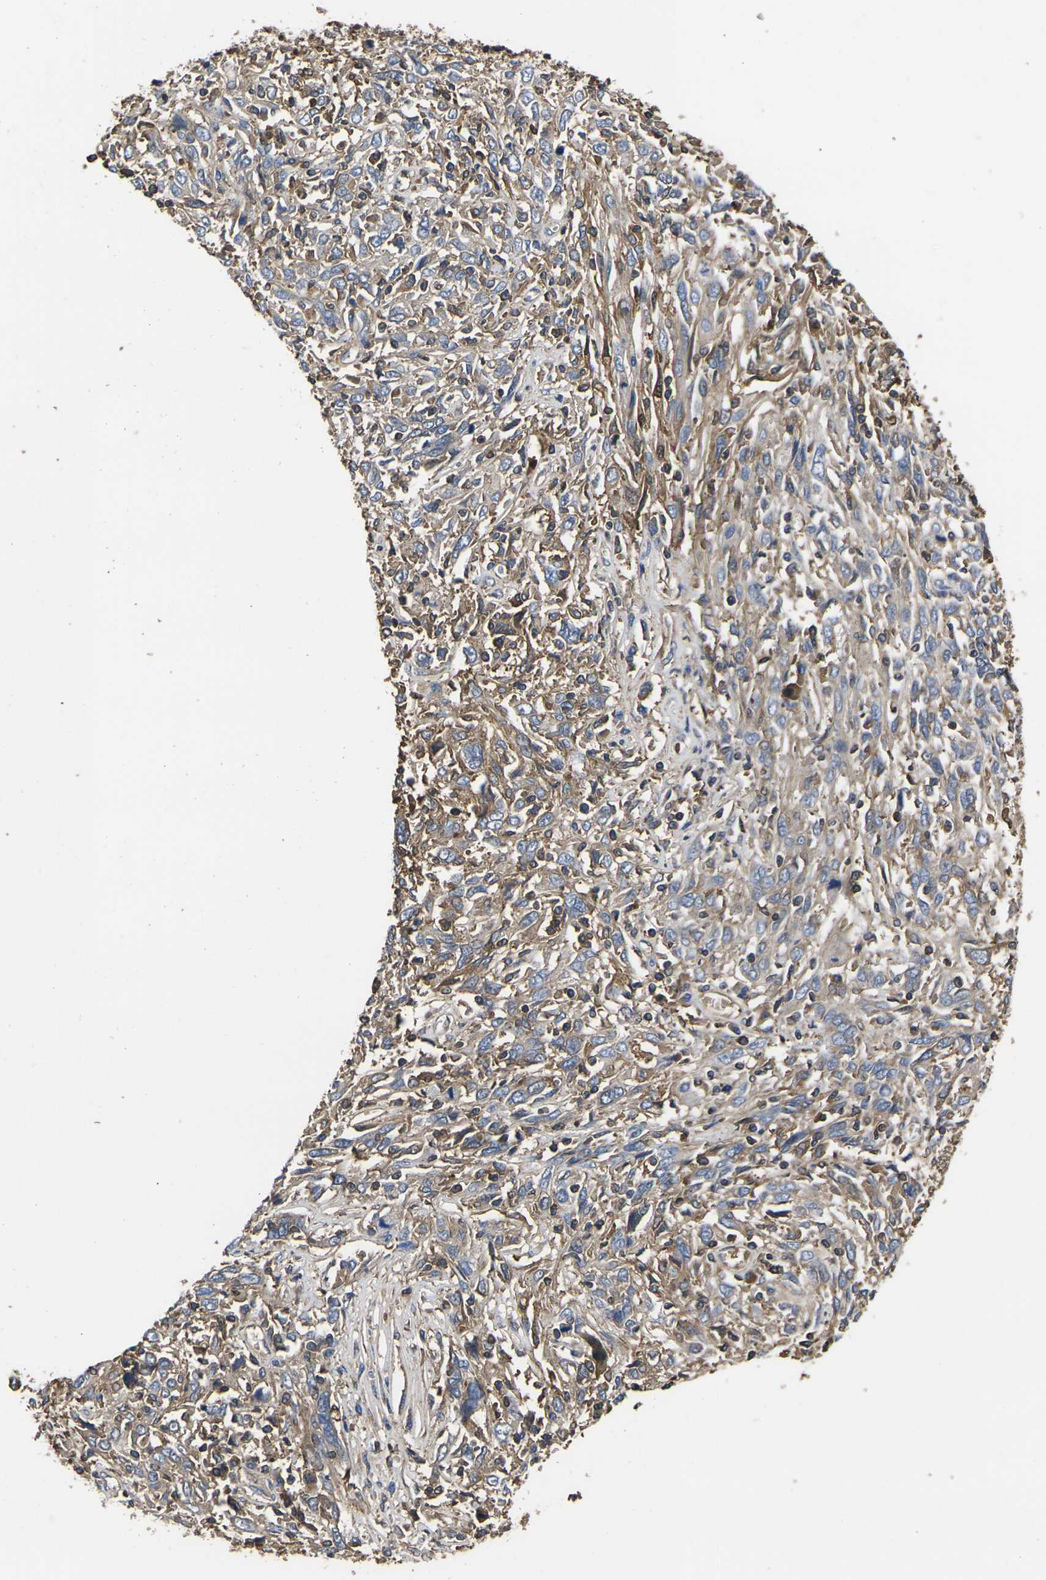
{"staining": {"intensity": "moderate", "quantity": "25%-75%", "location": "cytoplasmic/membranous"}, "tissue": "cervical cancer", "cell_type": "Tumor cells", "image_type": "cancer", "snomed": [{"axis": "morphology", "description": "Squamous cell carcinoma, NOS"}, {"axis": "topography", "description": "Cervix"}], "caption": "The micrograph demonstrates a brown stain indicating the presence of a protein in the cytoplasmic/membranous of tumor cells in cervical squamous cell carcinoma. The staining was performed using DAB (3,3'-diaminobenzidine) to visualize the protein expression in brown, while the nuclei were stained in blue with hematoxylin (Magnification: 20x).", "gene": "HSPG2", "patient": {"sex": "female", "age": 46}}